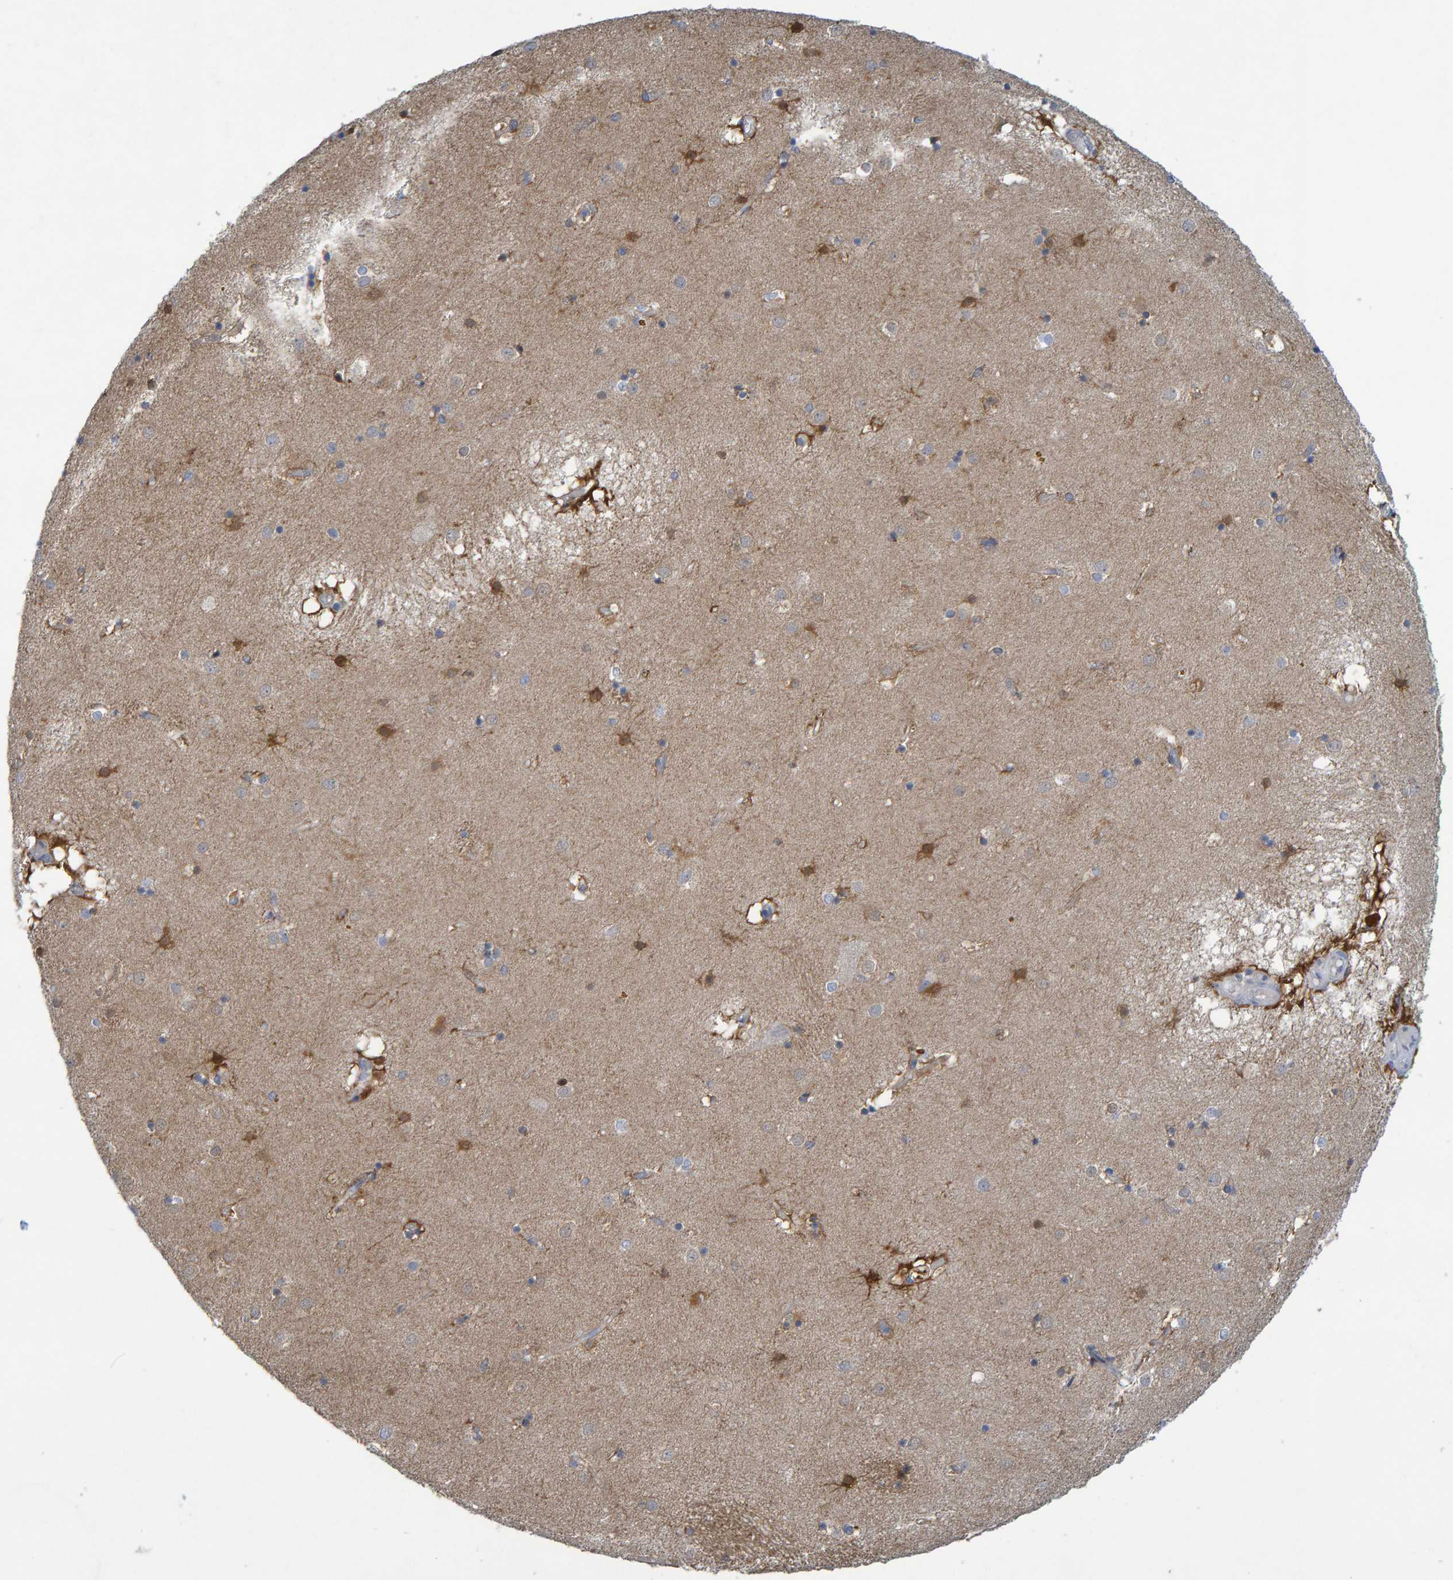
{"staining": {"intensity": "moderate", "quantity": "<25%", "location": "cytoplasmic/membranous"}, "tissue": "caudate", "cell_type": "Glial cells", "image_type": "normal", "snomed": [{"axis": "morphology", "description": "Normal tissue, NOS"}, {"axis": "topography", "description": "Lateral ventricle wall"}], "caption": "A low amount of moderate cytoplasmic/membranous positivity is identified in approximately <25% of glial cells in normal caudate.", "gene": "ALAD", "patient": {"sex": "male", "age": 70}}